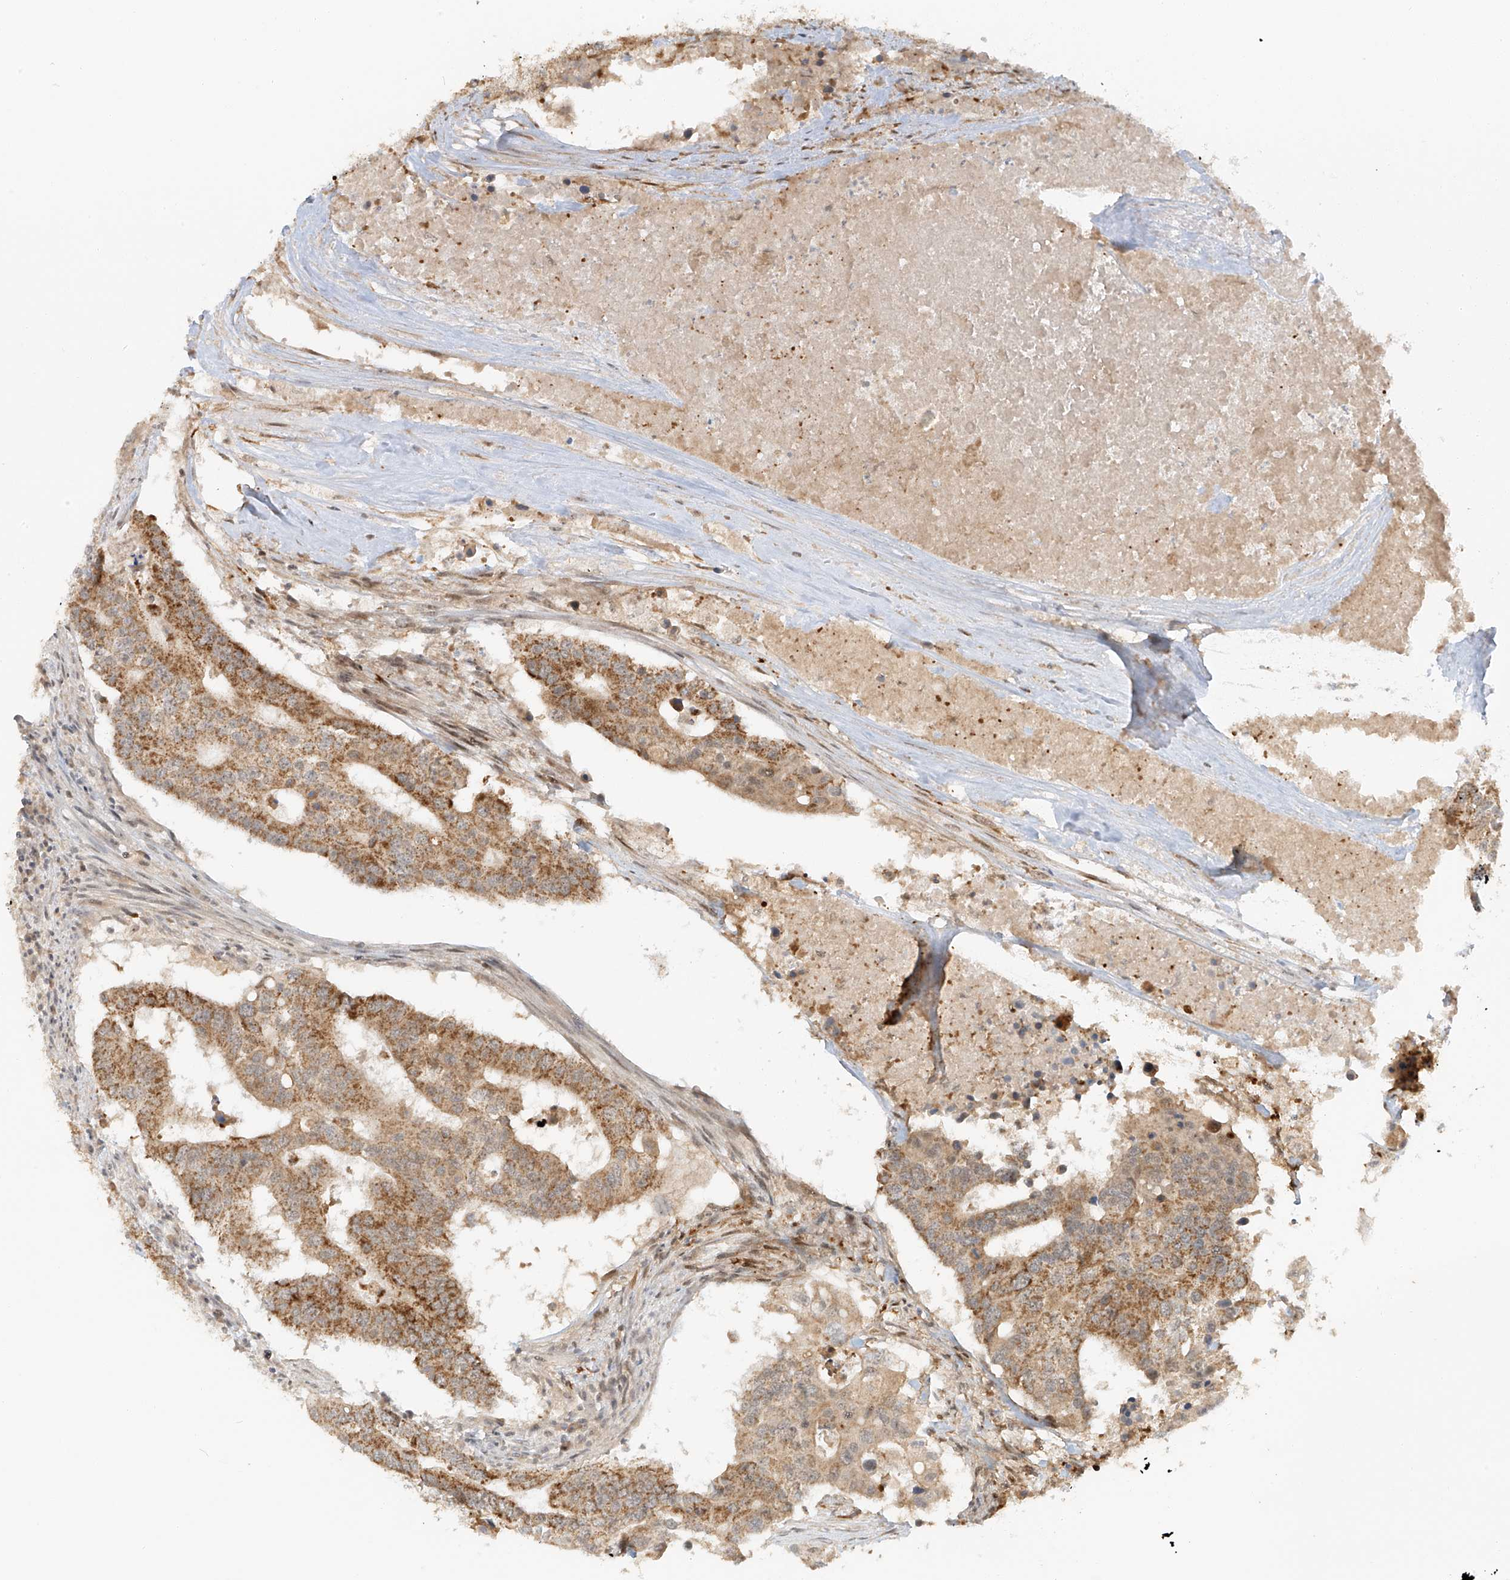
{"staining": {"intensity": "moderate", "quantity": ">75%", "location": "cytoplasmic/membranous"}, "tissue": "colorectal cancer", "cell_type": "Tumor cells", "image_type": "cancer", "snomed": [{"axis": "morphology", "description": "Adenocarcinoma, NOS"}, {"axis": "topography", "description": "Colon"}], "caption": "The histopathology image shows immunohistochemical staining of adenocarcinoma (colorectal). There is moderate cytoplasmic/membranous expression is identified in about >75% of tumor cells.", "gene": "MIPEP", "patient": {"sex": "male", "age": 77}}